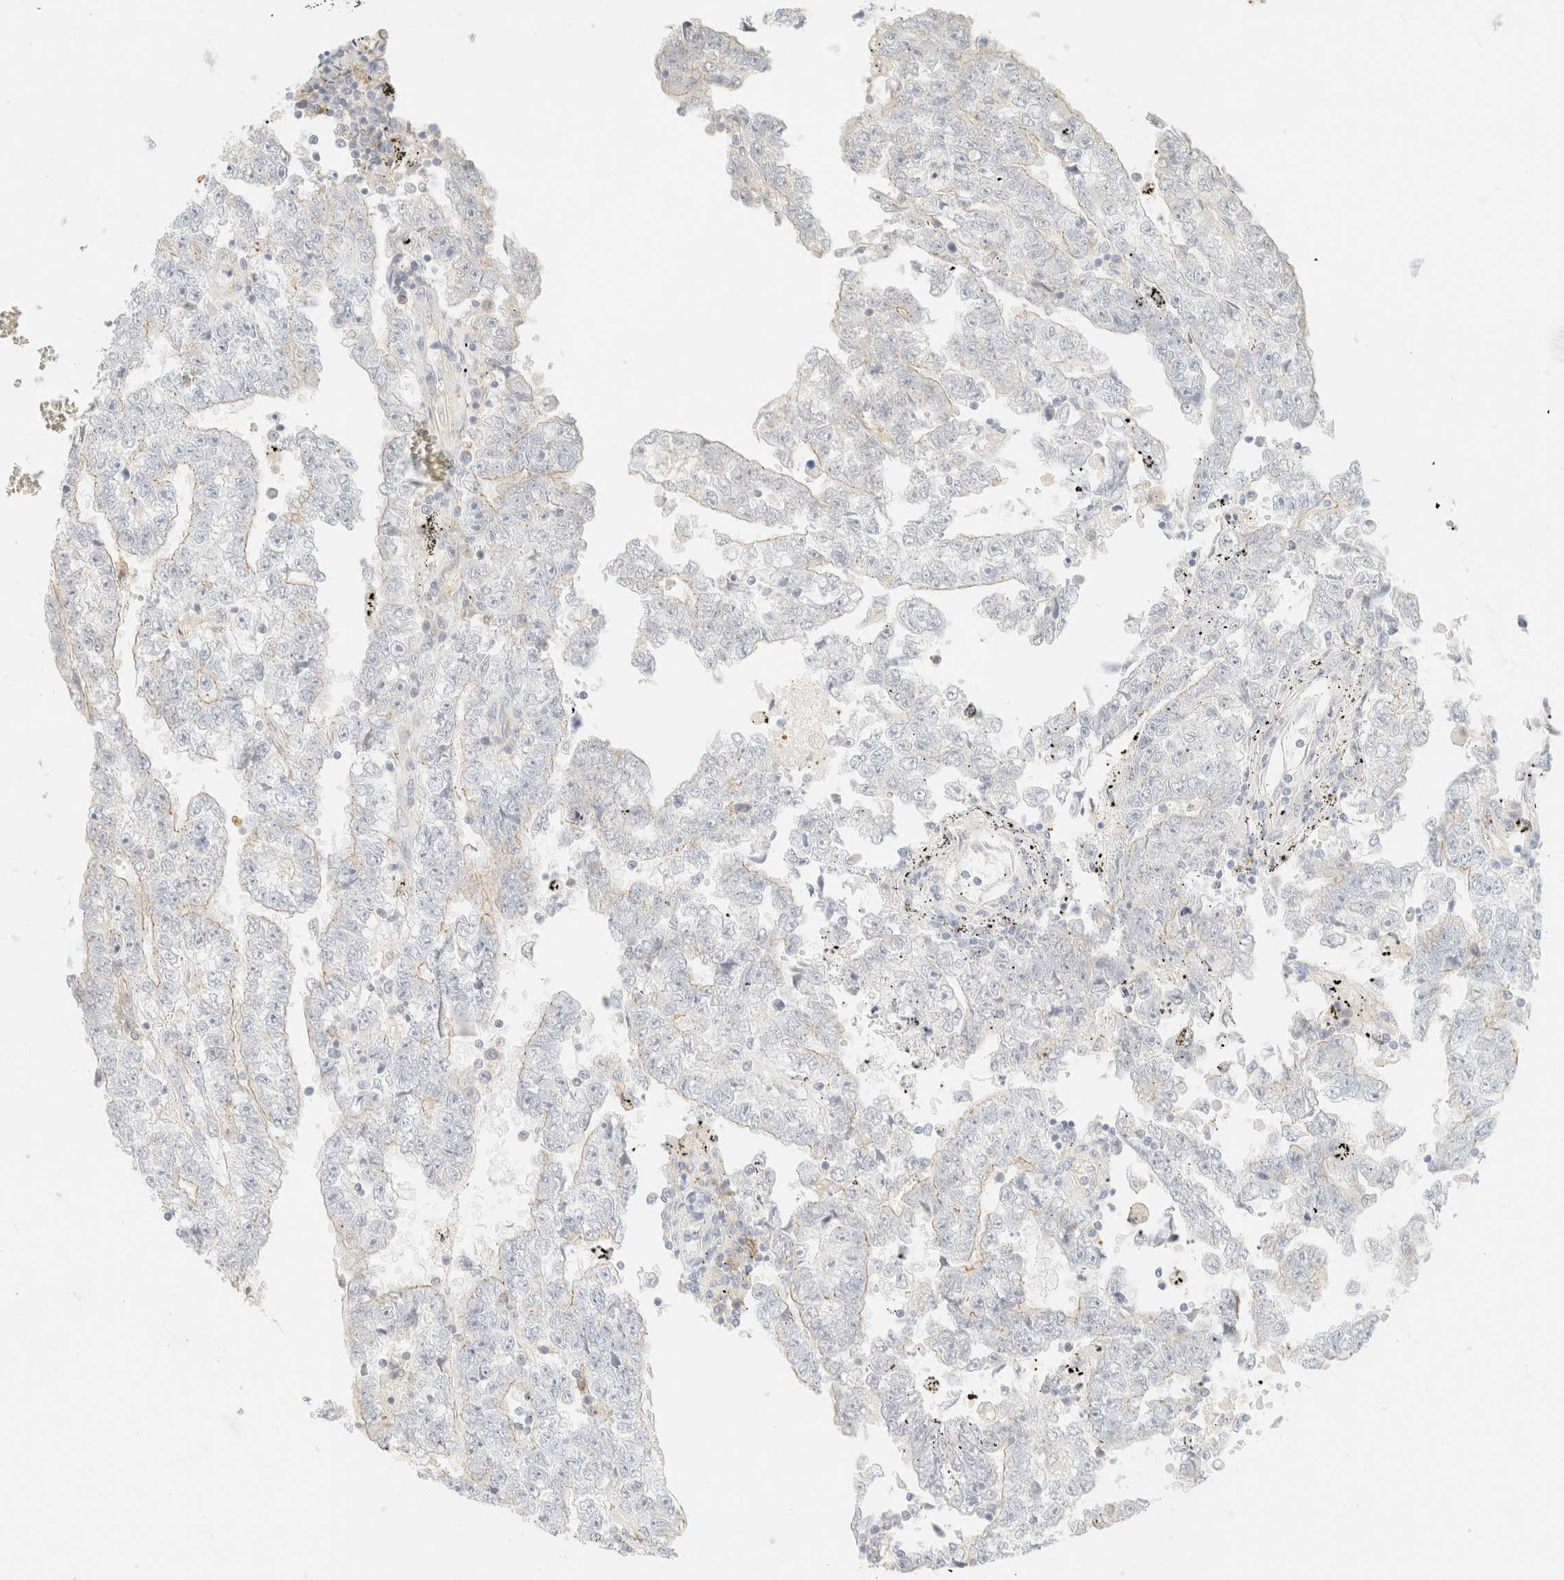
{"staining": {"intensity": "negative", "quantity": "none", "location": "none"}, "tissue": "testis cancer", "cell_type": "Tumor cells", "image_type": "cancer", "snomed": [{"axis": "morphology", "description": "Carcinoma, Embryonal, NOS"}, {"axis": "topography", "description": "Testis"}], "caption": "Tumor cells show no significant protein staining in embryonal carcinoma (testis).", "gene": "OTOP2", "patient": {"sex": "male", "age": 25}}